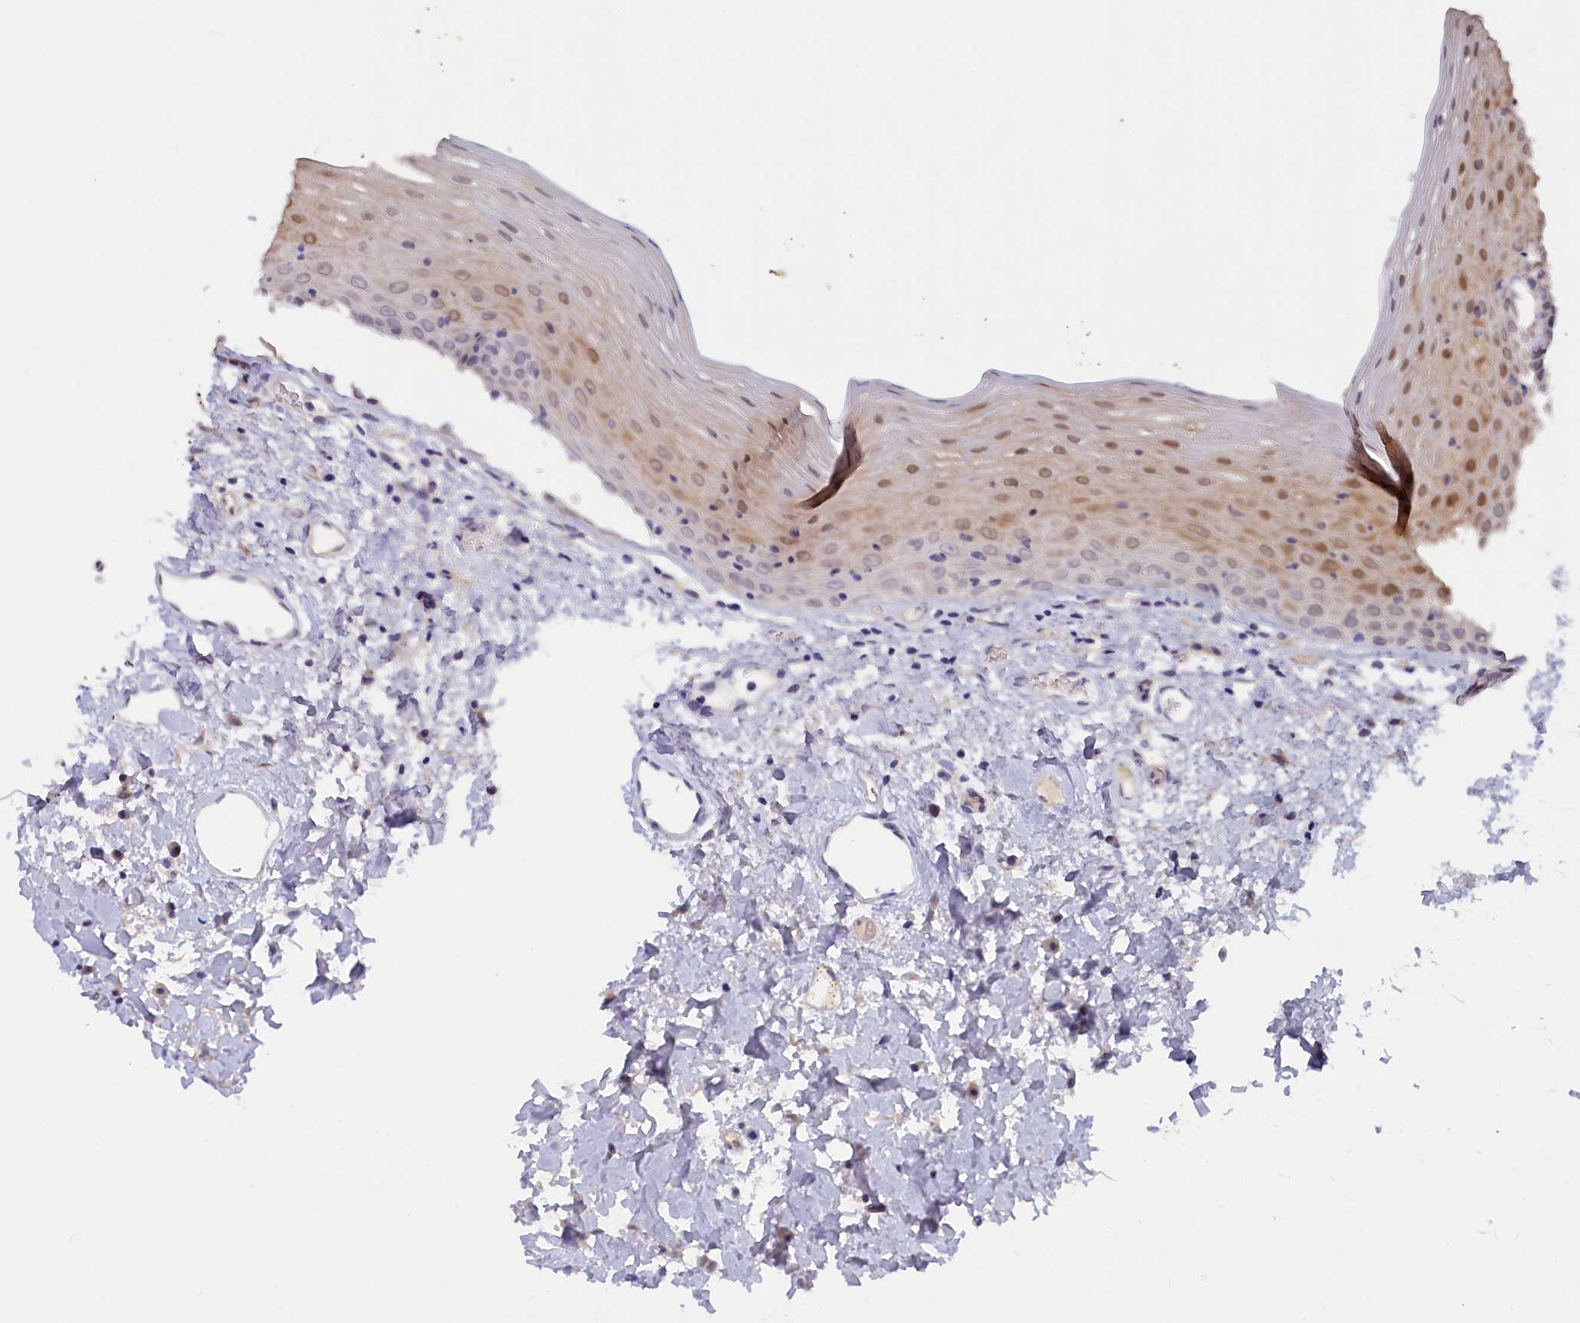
{"staining": {"intensity": "weak", "quantity": "25%-75%", "location": "cytoplasmic/membranous,nuclear"}, "tissue": "oral mucosa", "cell_type": "Squamous epithelial cells", "image_type": "normal", "snomed": [{"axis": "morphology", "description": "Normal tissue, NOS"}, {"axis": "topography", "description": "Oral tissue"}], "caption": "A brown stain labels weak cytoplasmic/membranous,nuclear expression of a protein in squamous epithelial cells of benign human oral mucosa.", "gene": "ZSWIM4", "patient": {"sex": "male", "age": 74}}